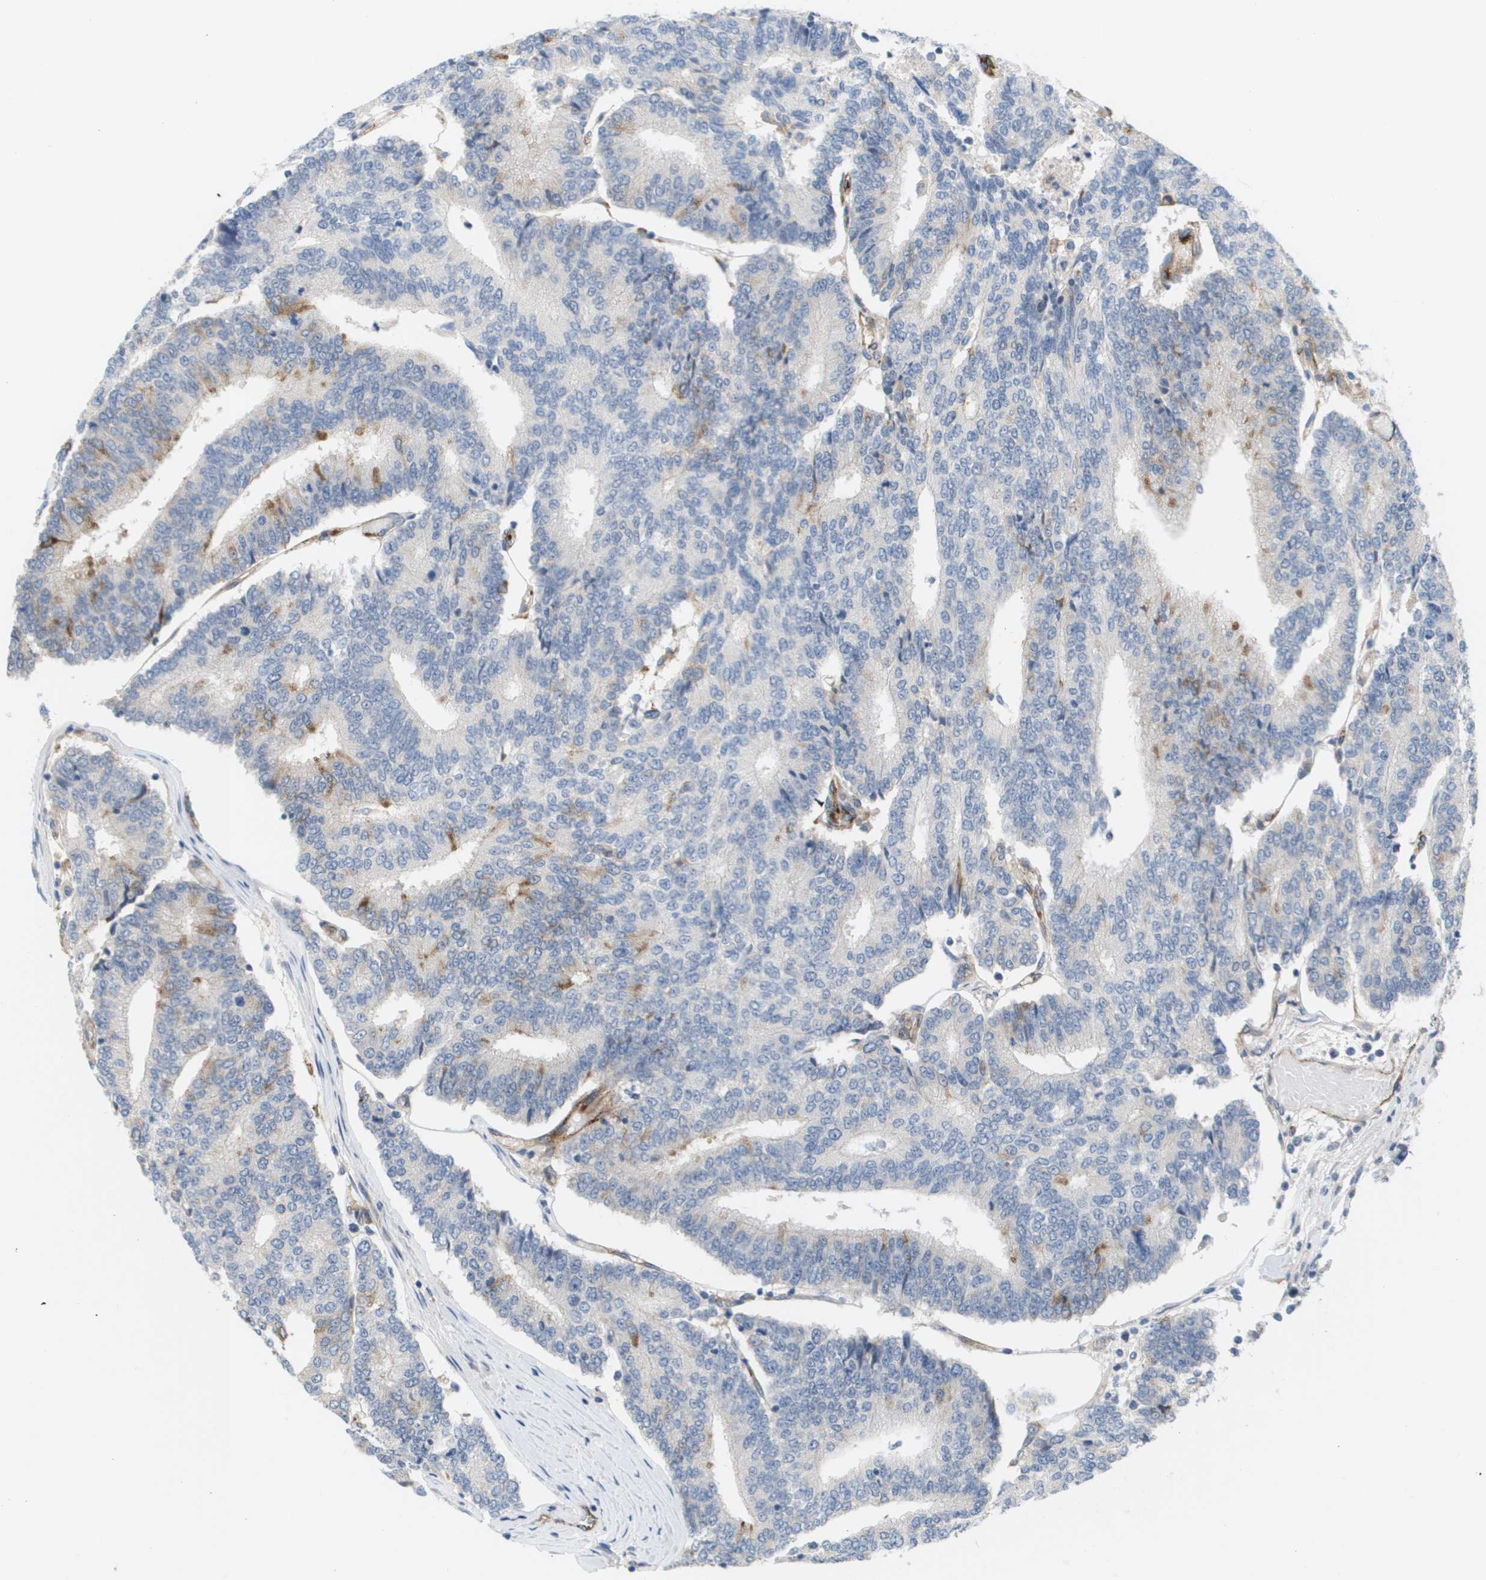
{"staining": {"intensity": "moderate", "quantity": "<25%", "location": "cytoplasmic/membranous"}, "tissue": "prostate cancer", "cell_type": "Tumor cells", "image_type": "cancer", "snomed": [{"axis": "morphology", "description": "Normal tissue, NOS"}, {"axis": "morphology", "description": "Adenocarcinoma, High grade"}, {"axis": "topography", "description": "Prostate"}, {"axis": "topography", "description": "Seminal veicle"}], "caption": "This image demonstrates immunohistochemistry (IHC) staining of human prostate cancer, with low moderate cytoplasmic/membranous positivity in approximately <25% of tumor cells.", "gene": "ANGPT2", "patient": {"sex": "male", "age": 55}}